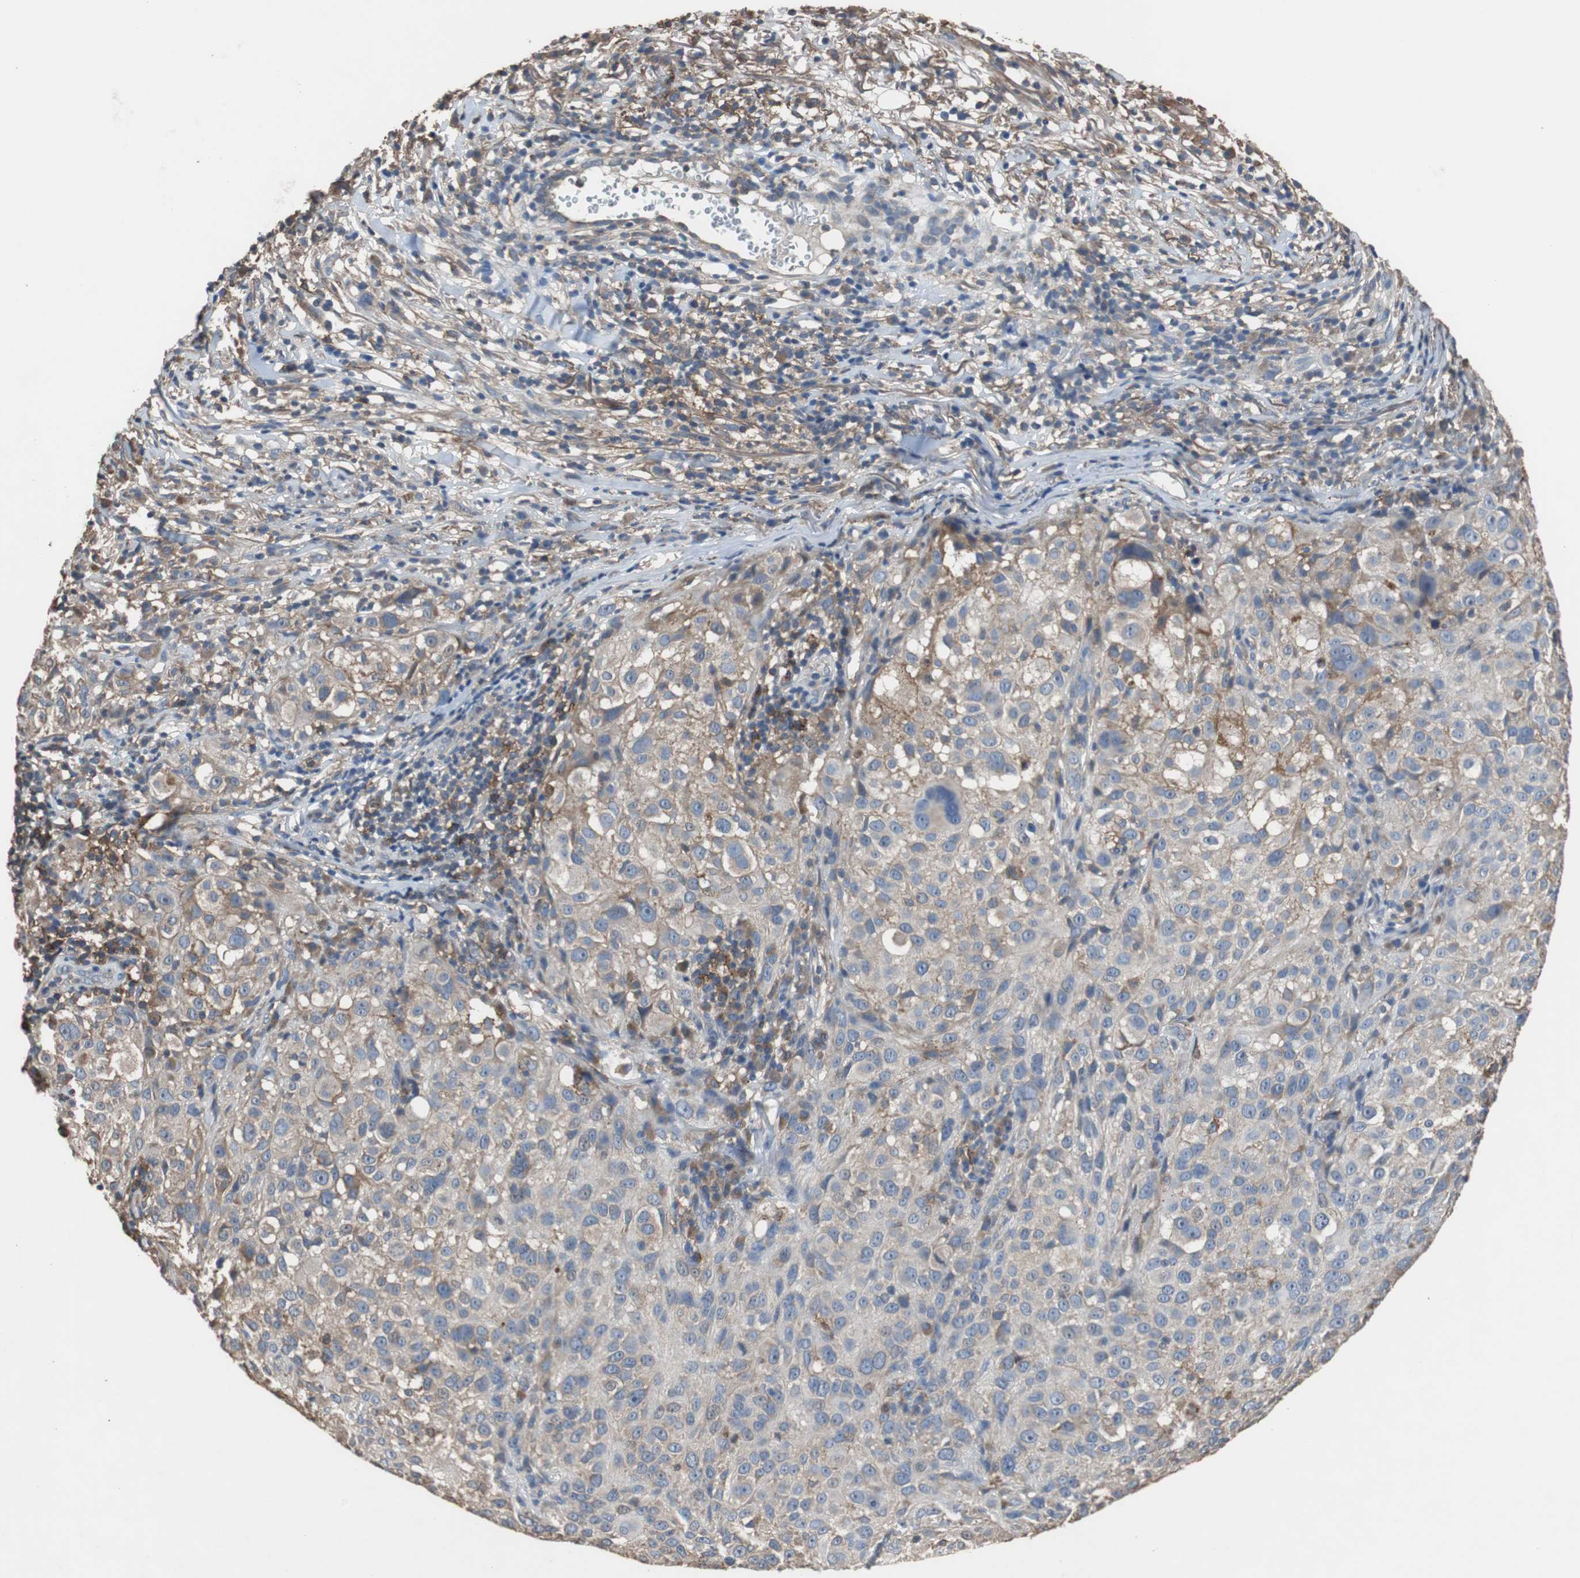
{"staining": {"intensity": "weak", "quantity": "25%-75%", "location": "cytoplasmic/membranous"}, "tissue": "melanoma", "cell_type": "Tumor cells", "image_type": "cancer", "snomed": [{"axis": "morphology", "description": "Necrosis, NOS"}, {"axis": "morphology", "description": "Malignant melanoma, NOS"}, {"axis": "topography", "description": "Skin"}], "caption": "An immunohistochemistry (IHC) histopathology image of tumor tissue is shown. Protein staining in brown labels weak cytoplasmic/membranous positivity in malignant melanoma within tumor cells.", "gene": "SCIMP", "patient": {"sex": "female", "age": 87}}